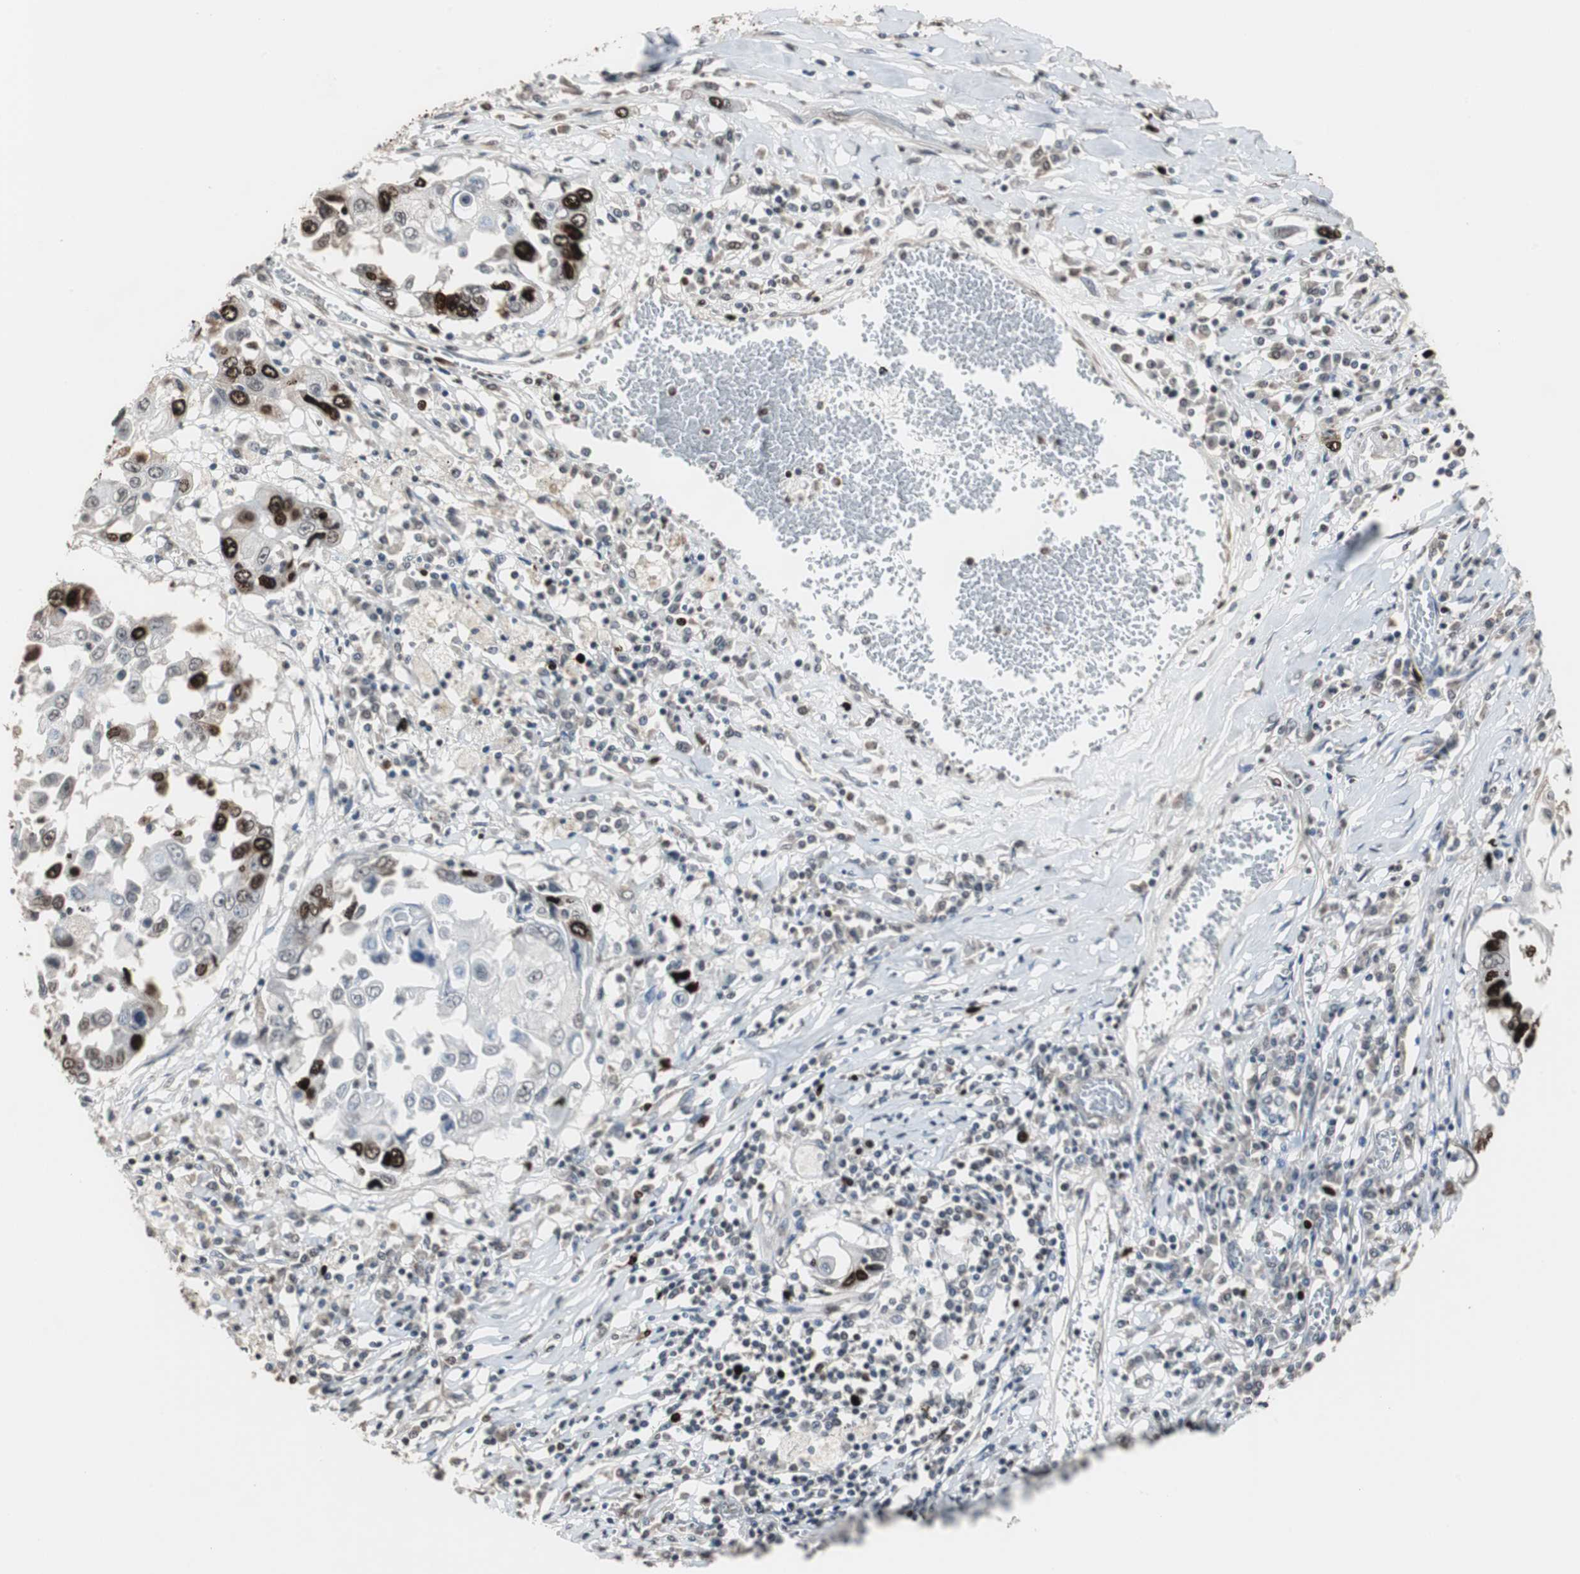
{"staining": {"intensity": "strong", "quantity": ">75%", "location": "nuclear"}, "tissue": "lung cancer", "cell_type": "Tumor cells", "image_type": "cancer", "snomed": [{"axis": "morphology", "description": "Squamous cell carcinoma, NOS"}, {"axis": "topography", "description": "Lung"}], "caption": "IHC of human lung cancer (squamous cell carcinoma) shows high levels of strong nuclear positivity in approximately >75% of tumor cells.", "gene": "TOP2A", "patient": {"sex": "male", "age": 71}}